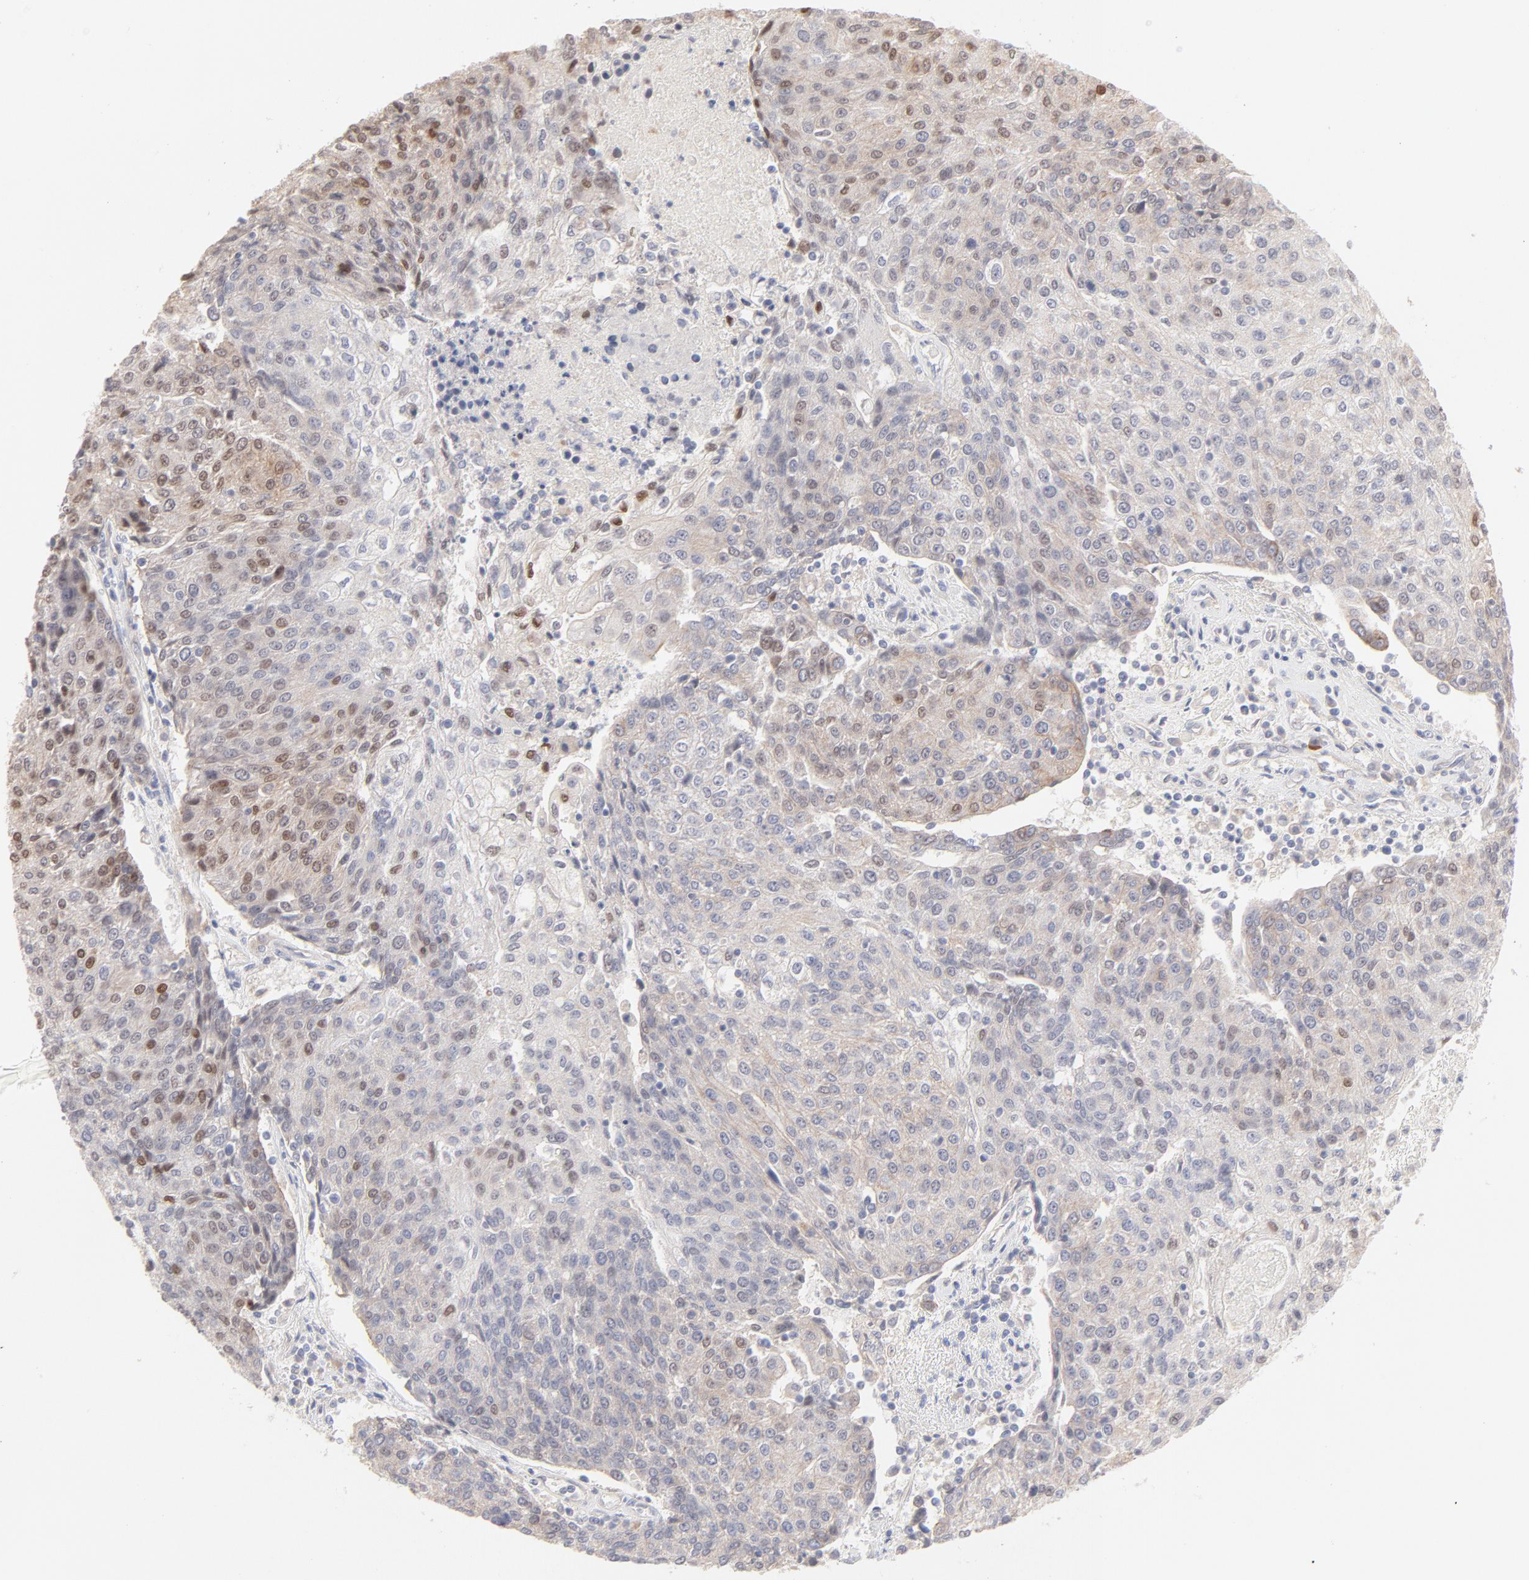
{"staining": {"intensity": "moderate", "quantity": "25%-75%", "location": "nuclear"}, "tissue": "urothelial cancer", "cell_type": "Tumor cells", "image_type": "cancer", "snomed": [{"axis": "morphology", "description": "Urothelial carcinoma, High grade"}, {"axis": "topography", "description": "Urinary bladder"}], "caption": "Protein staining of urothelial carcinoma (high-grade) tissue demonstrates moderate nuclear expression in approximately 25%-75% of tumor cells.", "gene": "ELF3", "patient": {"sex": "female", "age": 85}}